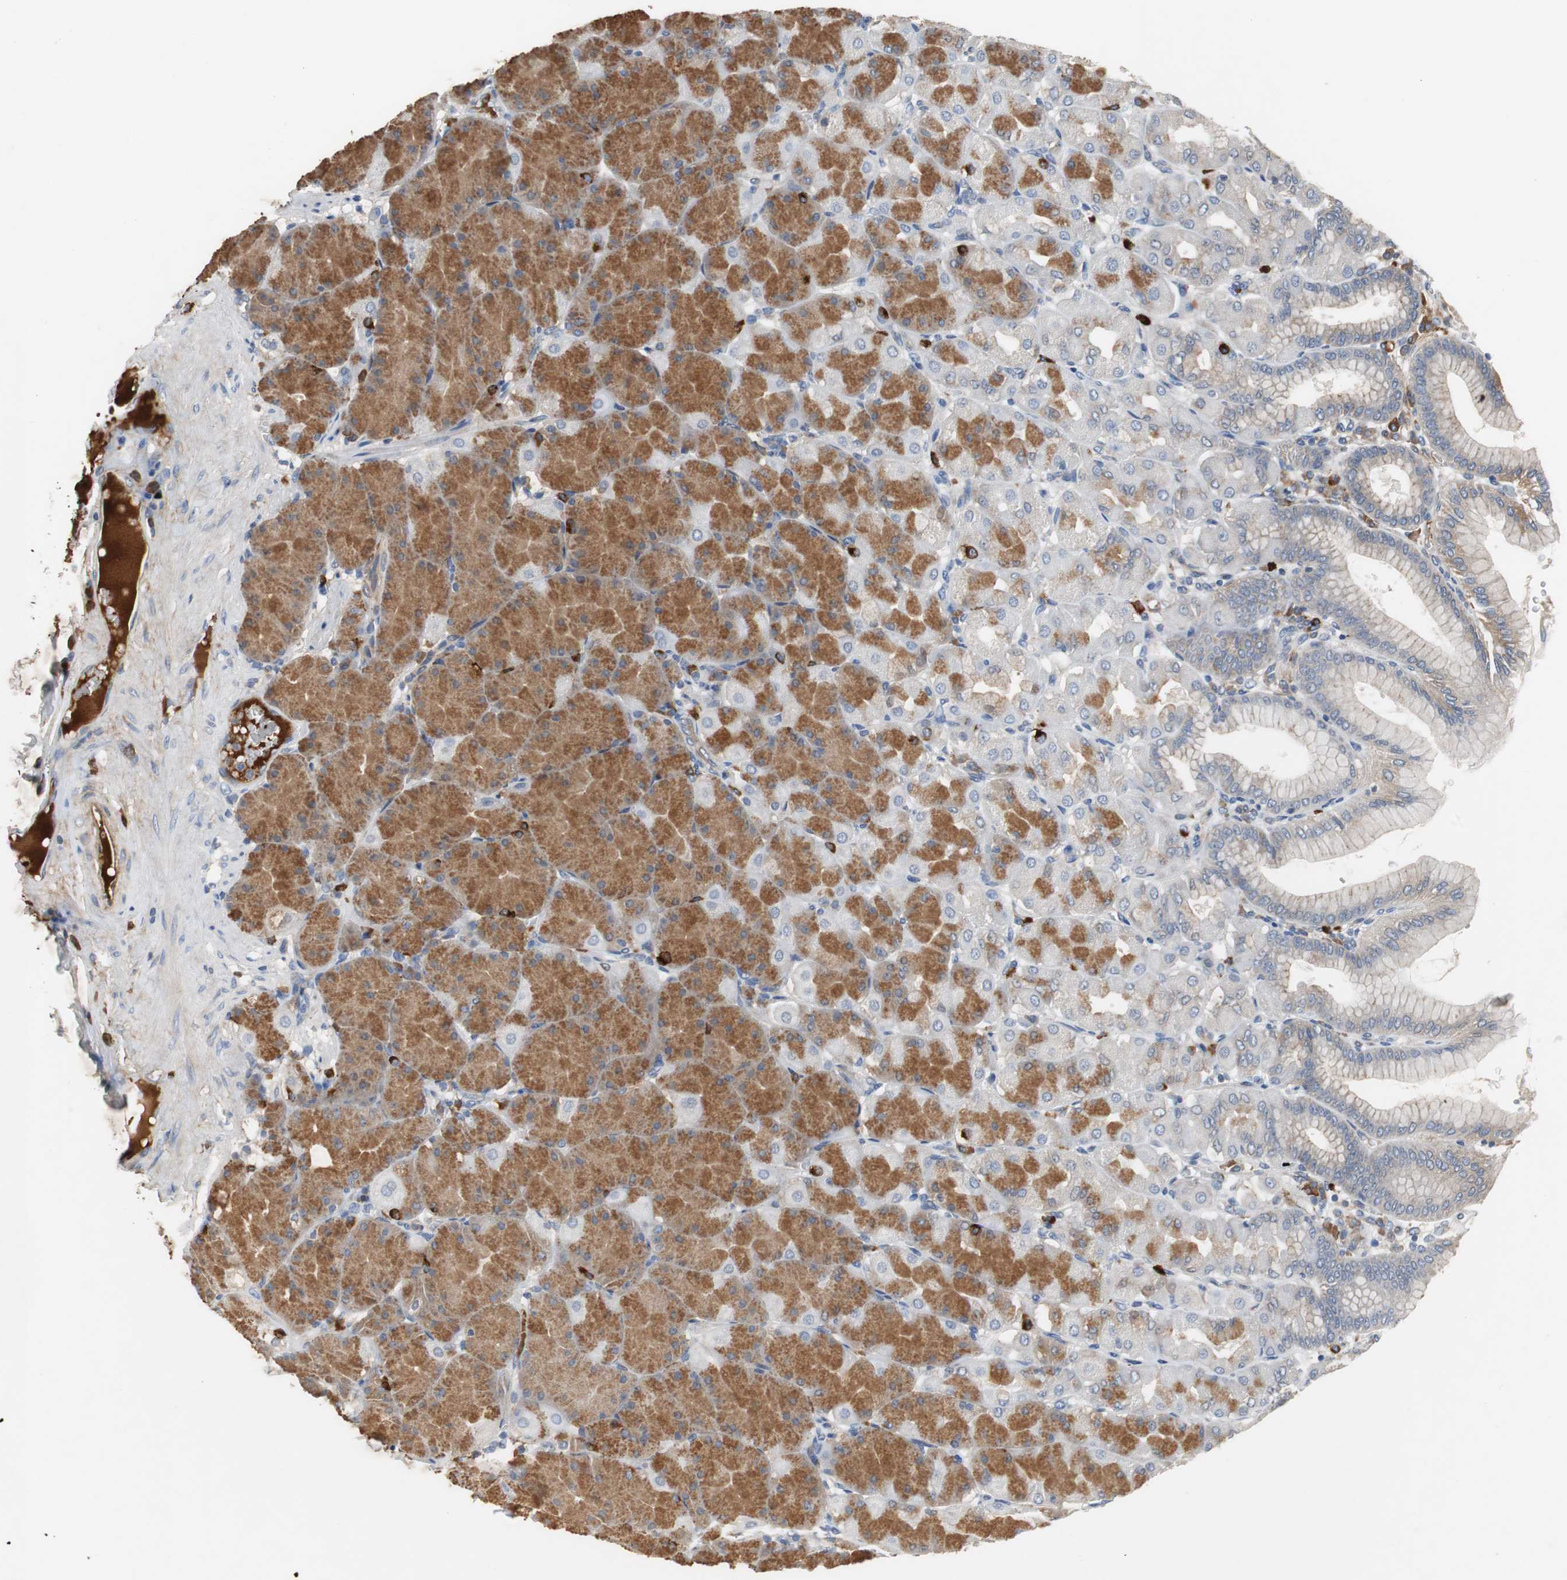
{"staining": {"intensity": "moderate", "quantity": "25%-75%", "location": "cytoplasmic/membranous"}, "tissue": "stomach", "cell_type": "Glandular cells", "image_type": "normal", "snomed": [{"axis": "morphology", "description": "Normal tissue, NOS"}, {"axis": "topography", "description": "Stomach, upper"}], "caption": "A high-resolution photomicrograph shows immunohistochemistry staining of normal stomach, which exhibits moderate cytoplasmic/membranous expression in about 25%-75% of glandular cells.", "gene": "SORT1", "patient": {"sex": "female", "age": 56}}